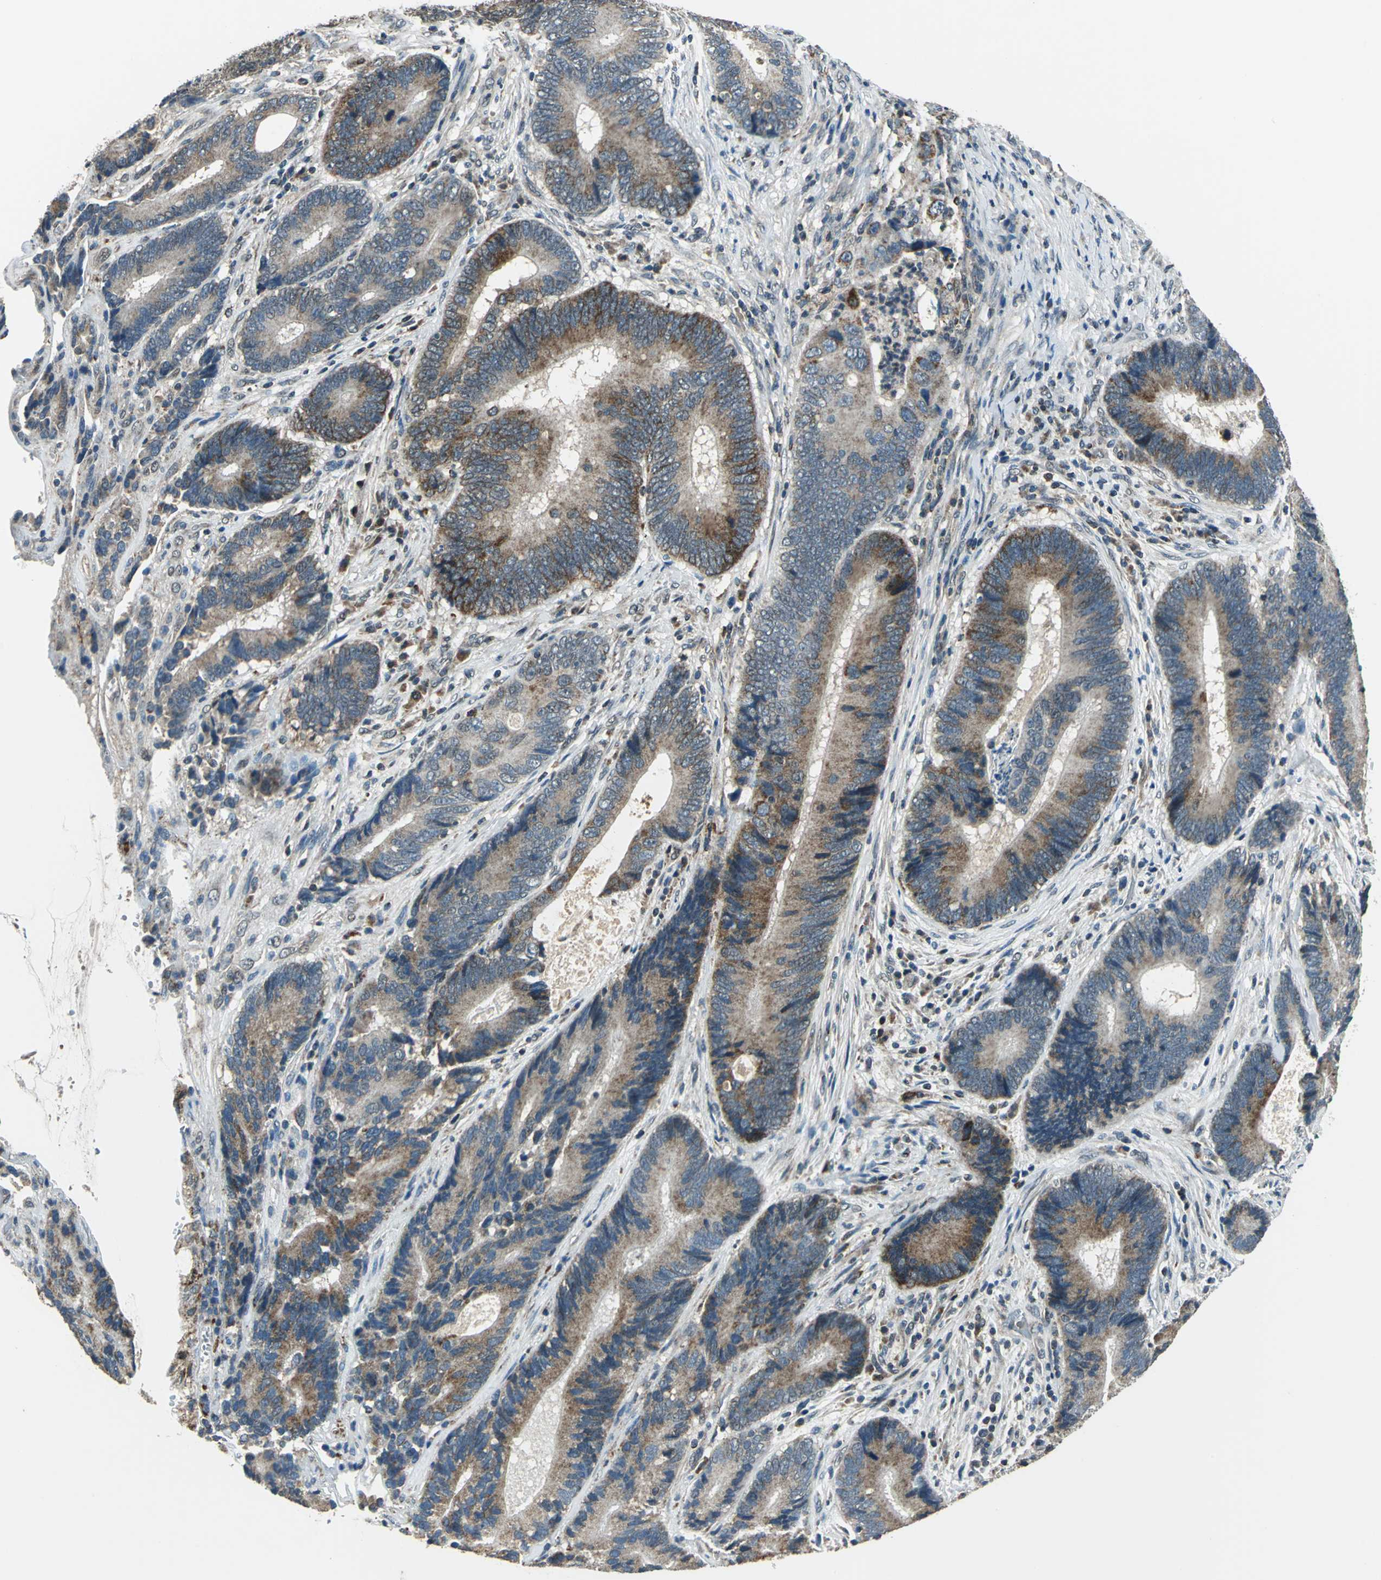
{"staining": {"intensity": "moderate", "quantity": ">75%", "location": "cytoplasmic/membranous"}, "tissue": "colorectal cancer", "cell_type": "Tumor cells", "image_type": "cancer", "snomed": [{"axis": "morphology", "description": "Adenocarcinoma, NOS"}, {"axis": "topography", "description": "Colon"}], "caption": "This micrograph shows immunohistochemistry (IHC) staining of human colorectal cancer, with medium moderate cytoplasmic/membranous positivity in approximately >75% of tumor cells.", "gene": "NUDT2", "patient": {"sex": "female", "age": 78}}